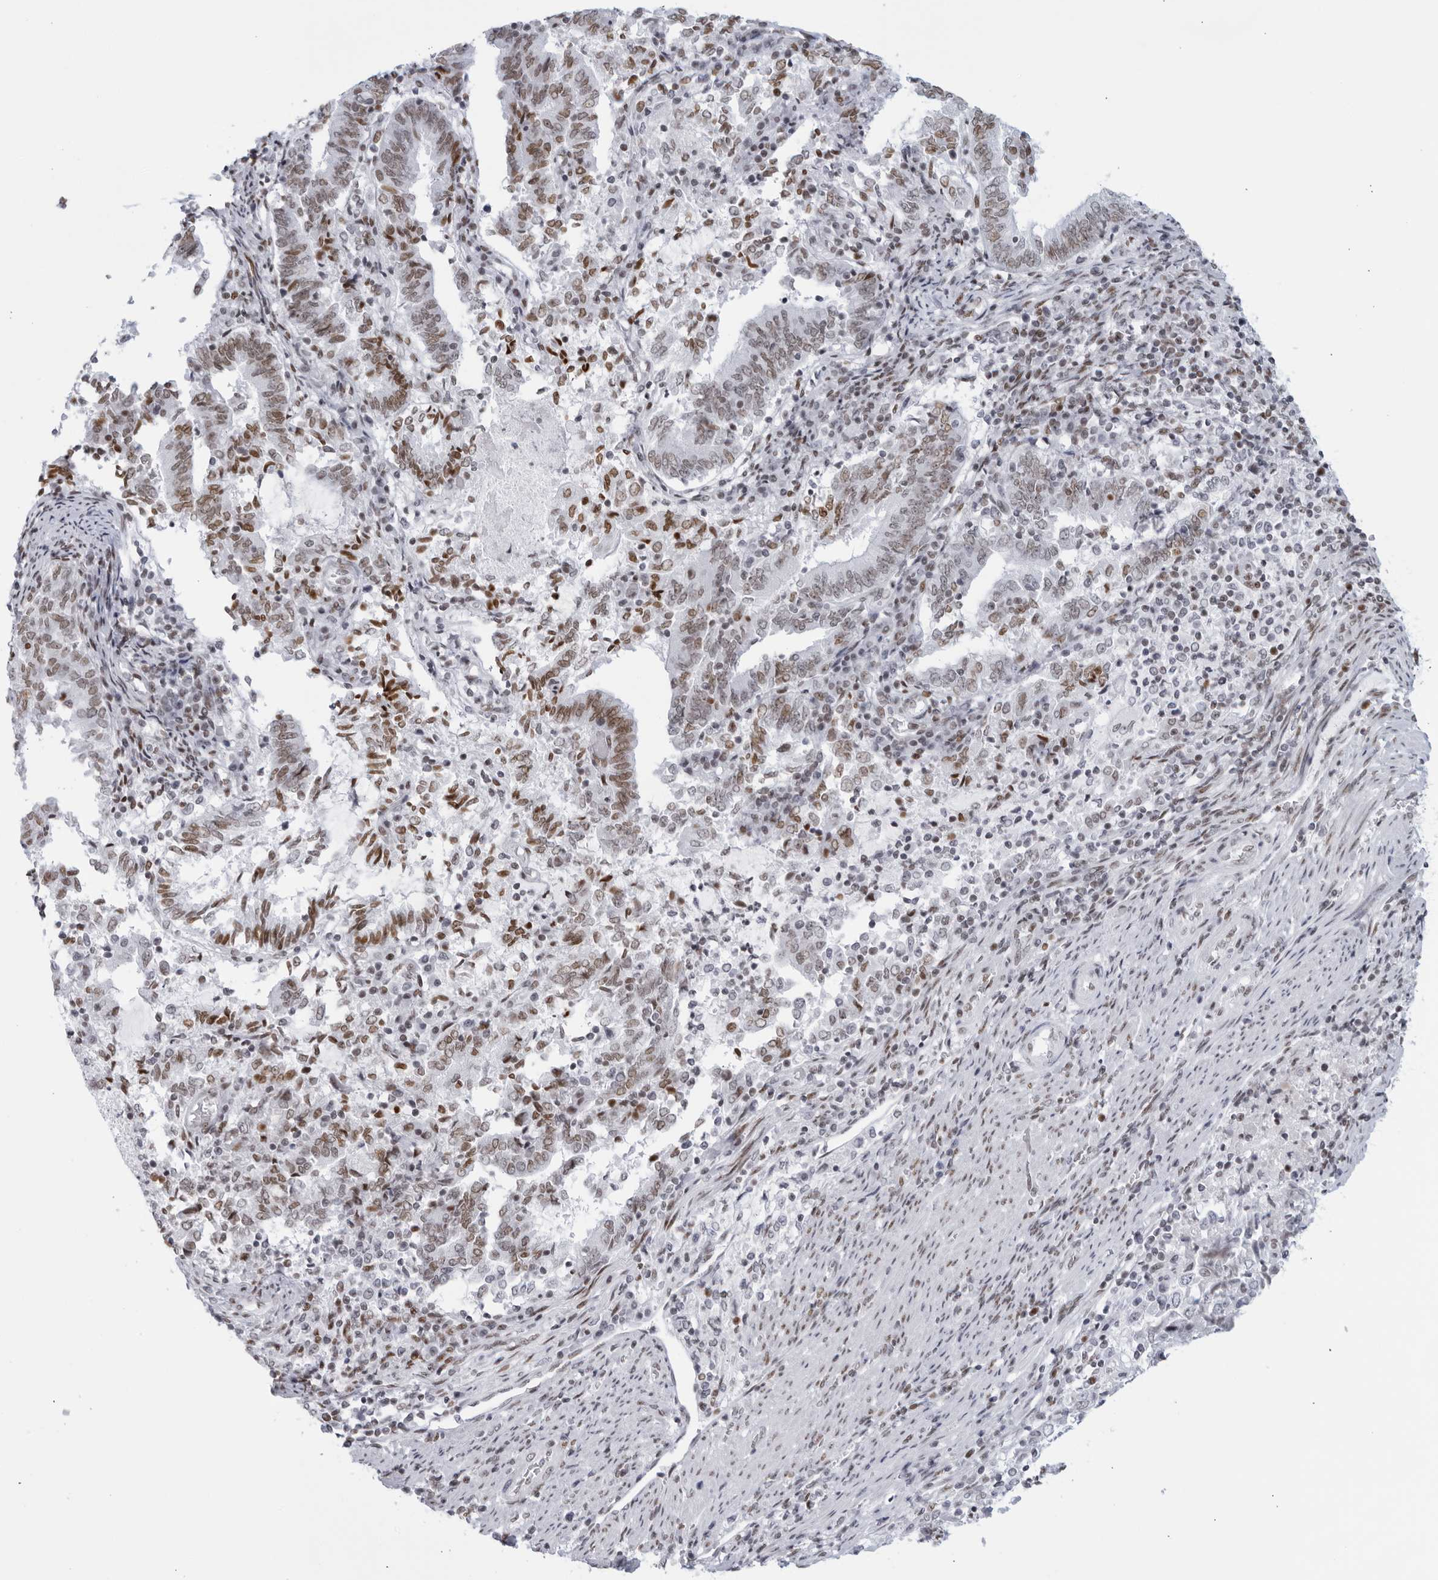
{"staining": {"intensity": "moderate", "quantity": "25%-75%", "location": "nuclear"}, "tissue": "endometrial cancer", "cell_type": "Tumor cells", "image_type": "cancer", "snomed": [{"axis": "morphology", "description": "Adenocarcinoma, NOS"}, {"axis": "topography", "description": "Endometrium"}], "caption": "High-power microscopy captured an IHC image of adenocarcinoma (endometrial), revealing moderate nuclear staining in about 25%-75% of tumor cells. (DAB (3,3'-diaminobenzidine) = brown stain, brightfield microscopy at high magnification).", "gene": "HP1BP3", "patient": {"sex": "female", "age": 80}}